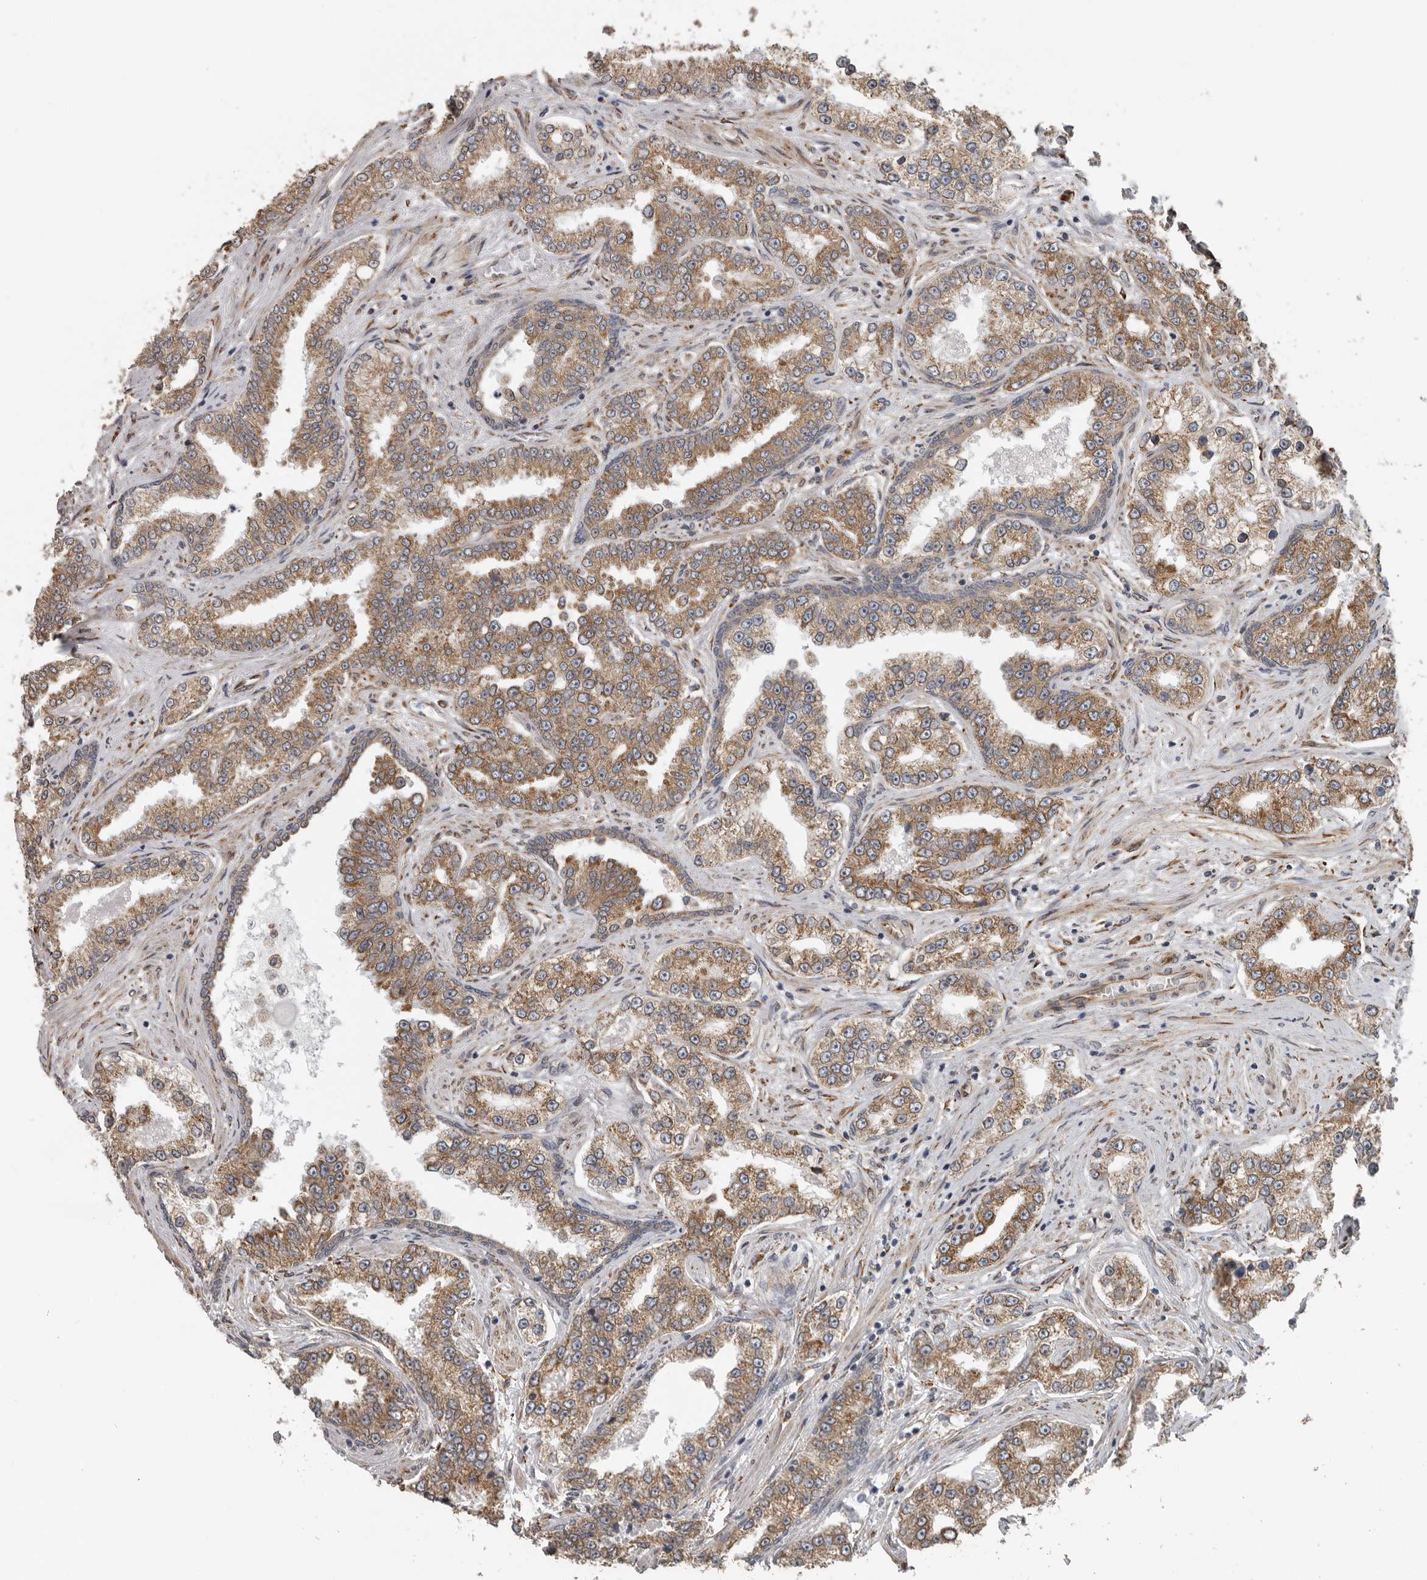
{"staining": {"intensity": "moderate", "quantity": ">75%", "location": "cytoplasmic/membranous"}, "tissue": "prostate cancer", "cell_type": "Tumor cells", "image_type": "cancer", "snomed": [{"axis": "morphology", "description": "Normal tissue, NOS"}, {"axis": "morphology", "description": "Adenocarcinoma, High grade"}, {"axis": "topography", "description": "Prostate"}], "caption": "Tumor cells reveal medium levels of moderate cytoplasmic/membranous positivity in approximately >75% of cells in human prostate cancer (high-grade adenocarcinoma).", "gene": "CEP350", "patient": {"sex": "male", "age": 83}}